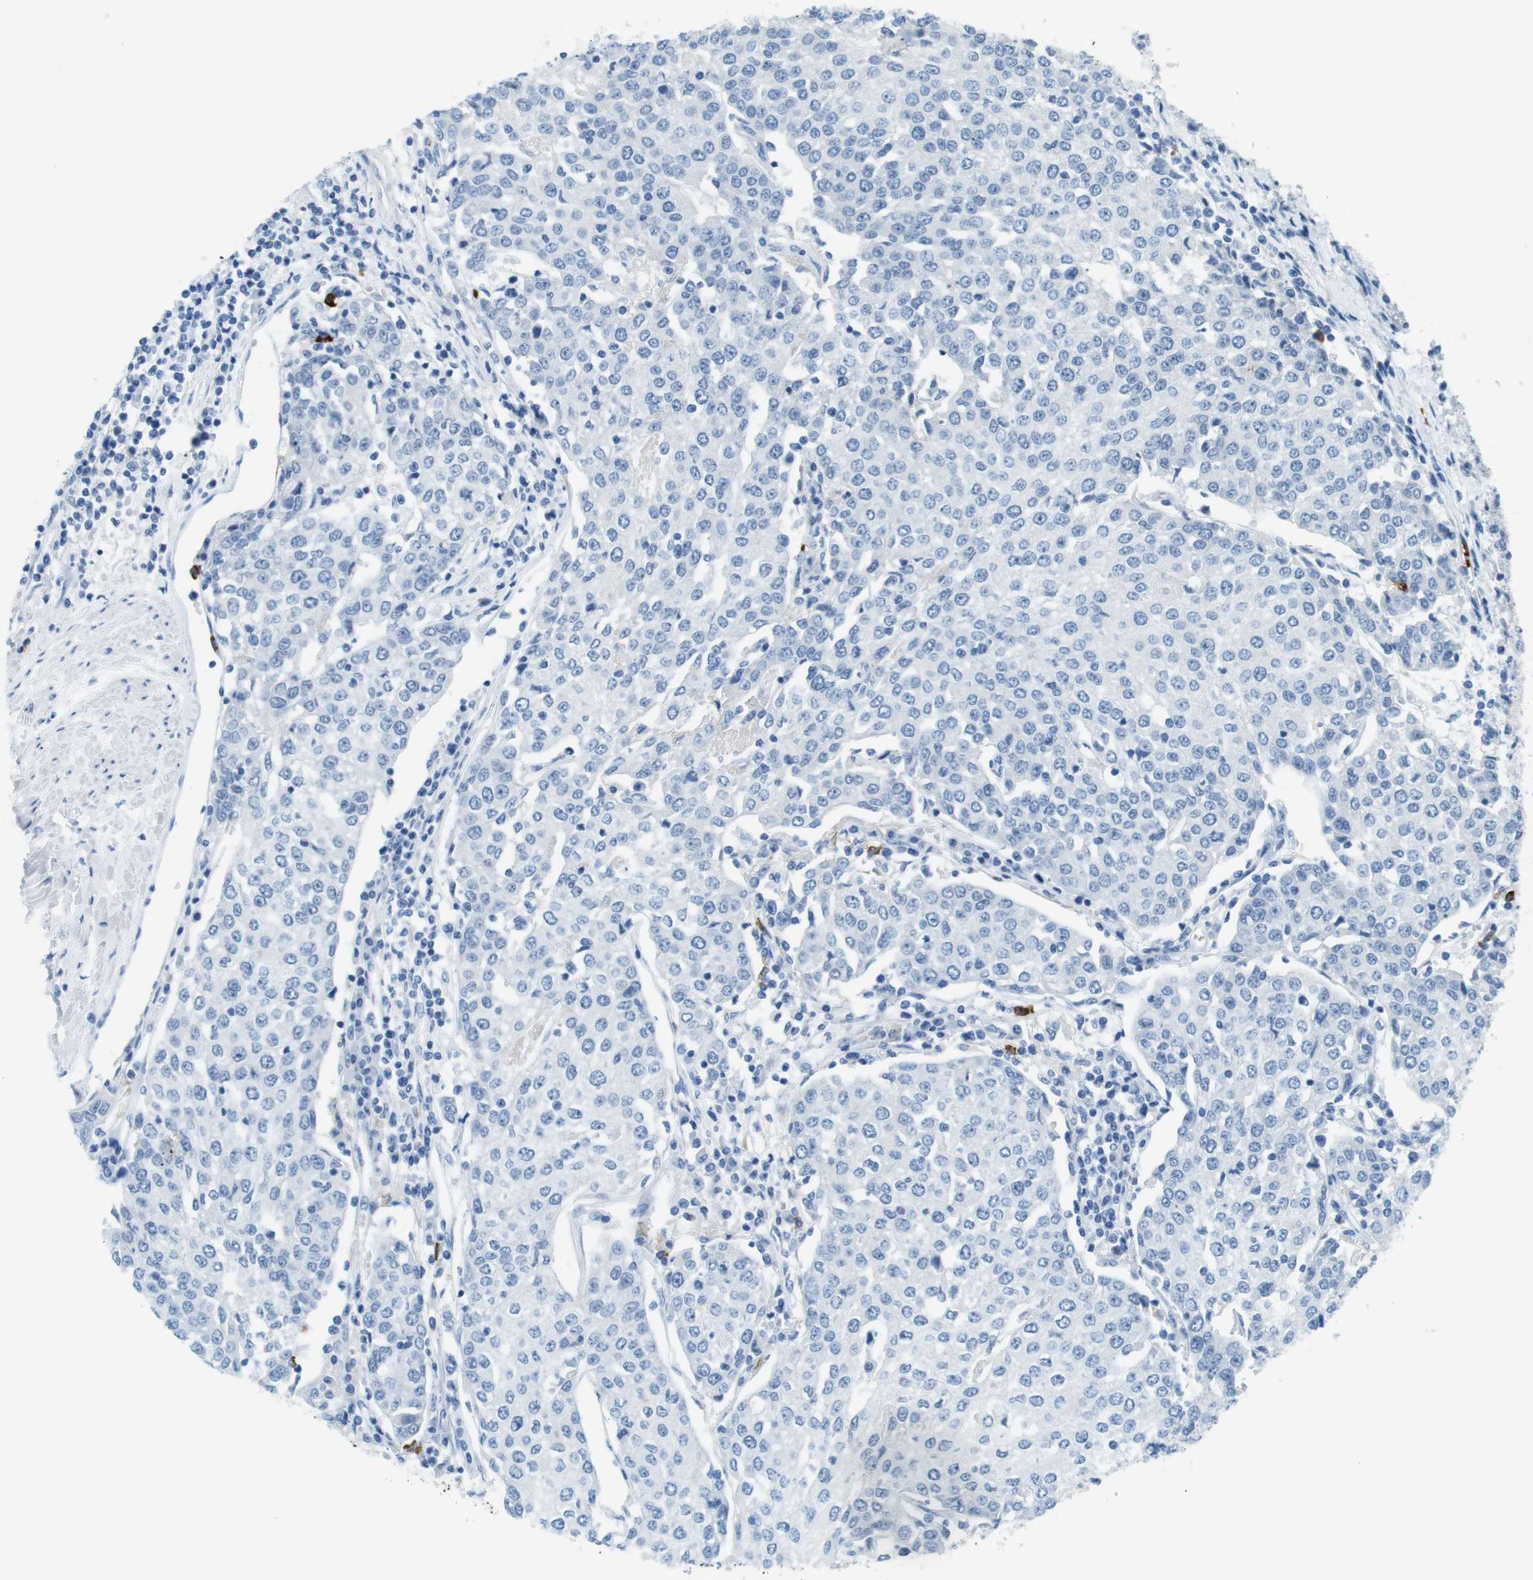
{"staining": {"intensity": "negative", "quantity": "none", "location": "none"}, "tissue": "urothelial cancer", "cell_type": "Tumor cells", "image_type": "cancer", "snomed": [{"axis": "morphology", "description": "Urothelial carcinoma, High grade"}, {"axis": "topography", "description": "Urinary bladder"}], "caption": "Protein analysis of urothelial cancer shows no significant staining in tumor cells.", "gene": "MCEMP1", "patient": {"sex": "female", "age": 85}}